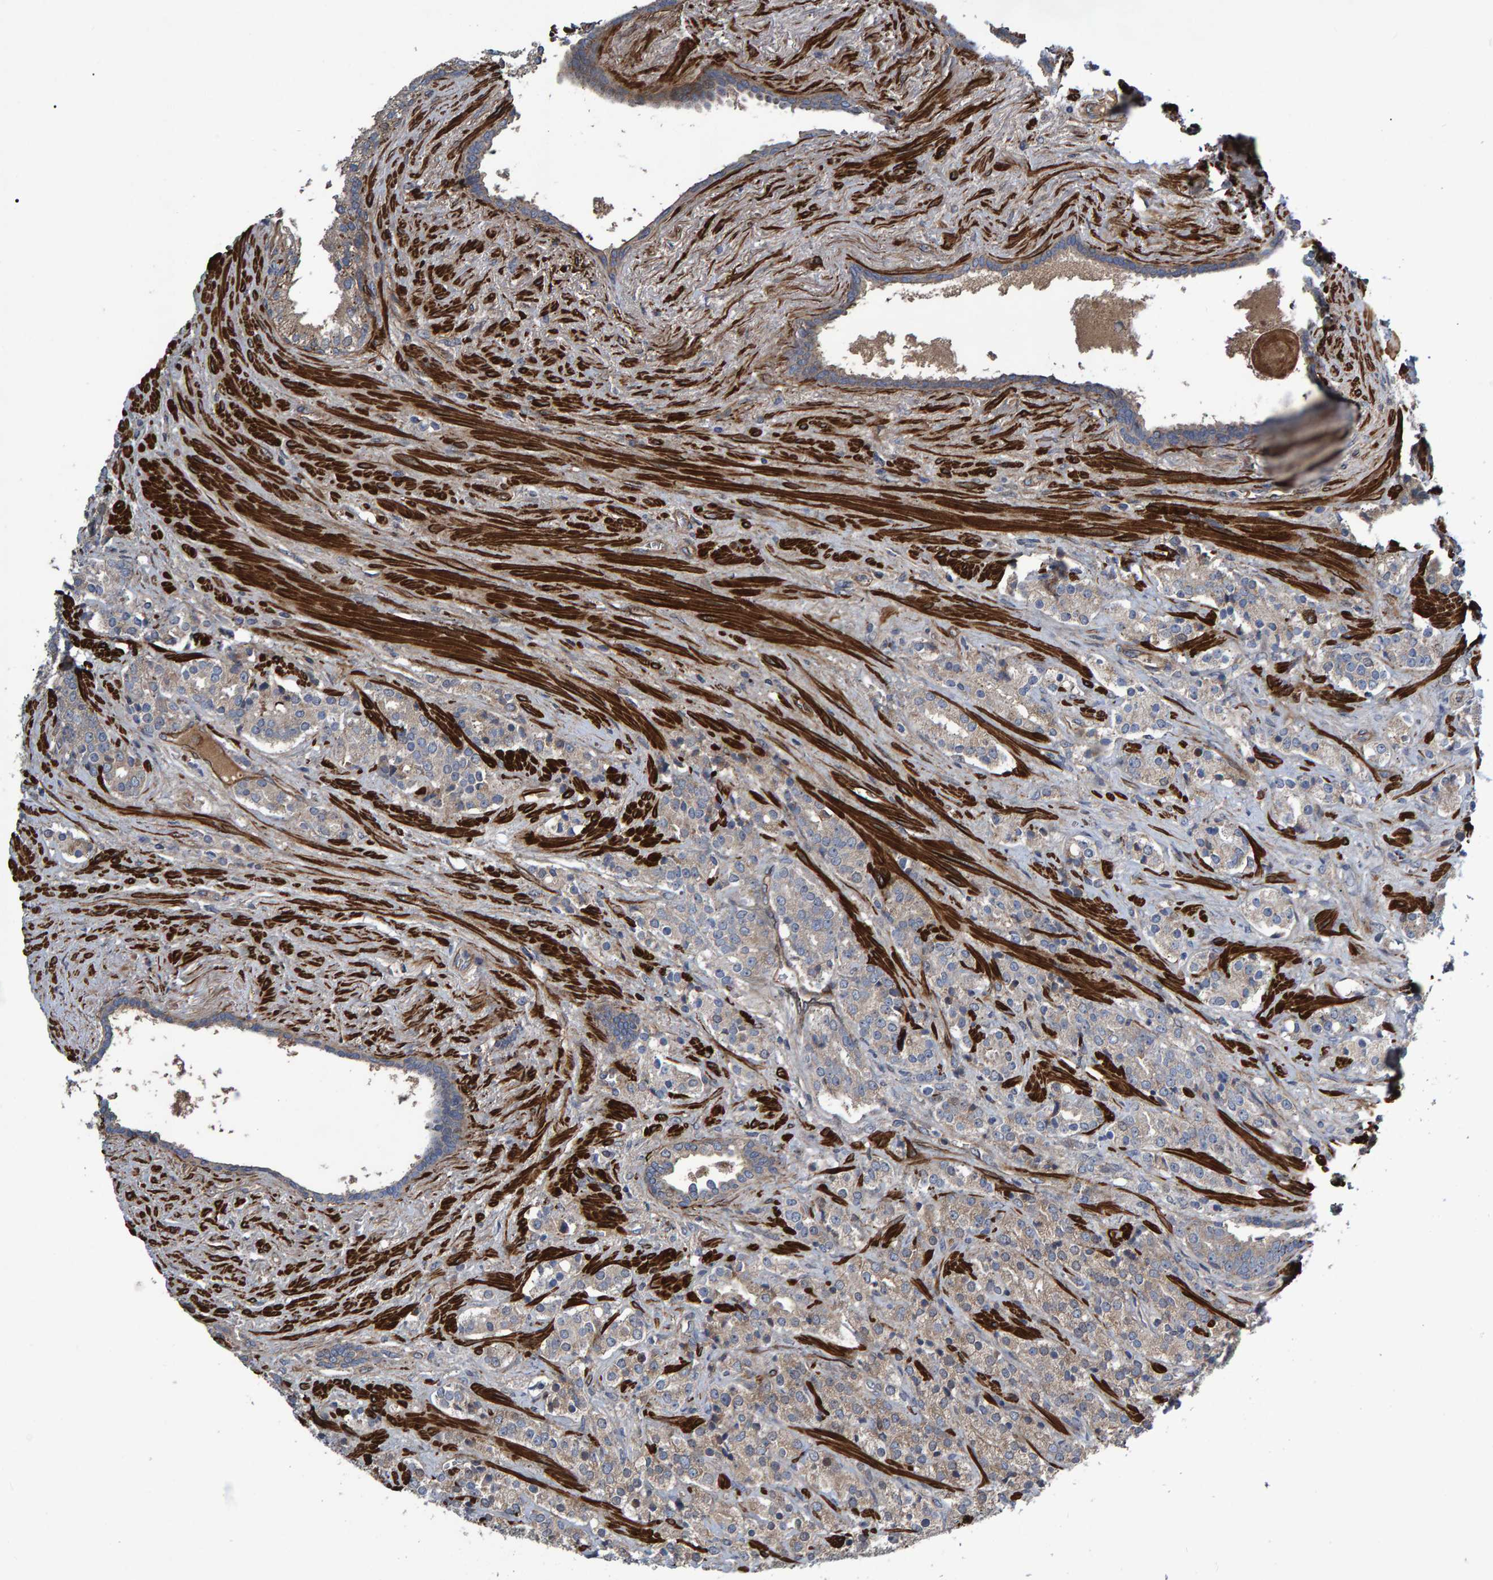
{"staining": {"intensity": "weak", "quantity": "25%-75%", "location": "cytoplasmic/membranous"}, "tissue": "prostate cancer", "cell_type": "Tumor cells", "image_type": "cancer", "snomed": [{"axis": "morphology", "description": "Adenocarcinoma, High grade"}, {"axis": "topography", "description": "Prostate"}], "caption": "Prostate cancer (adenocarcinoma (high-grade)) stained with immunohistochemistry shows weak cytoplasmic/membranous staining in about 25%-75% of tumor cells.", "gene": "SLIT2", "patient": {"sex": "male", "age": 71}}